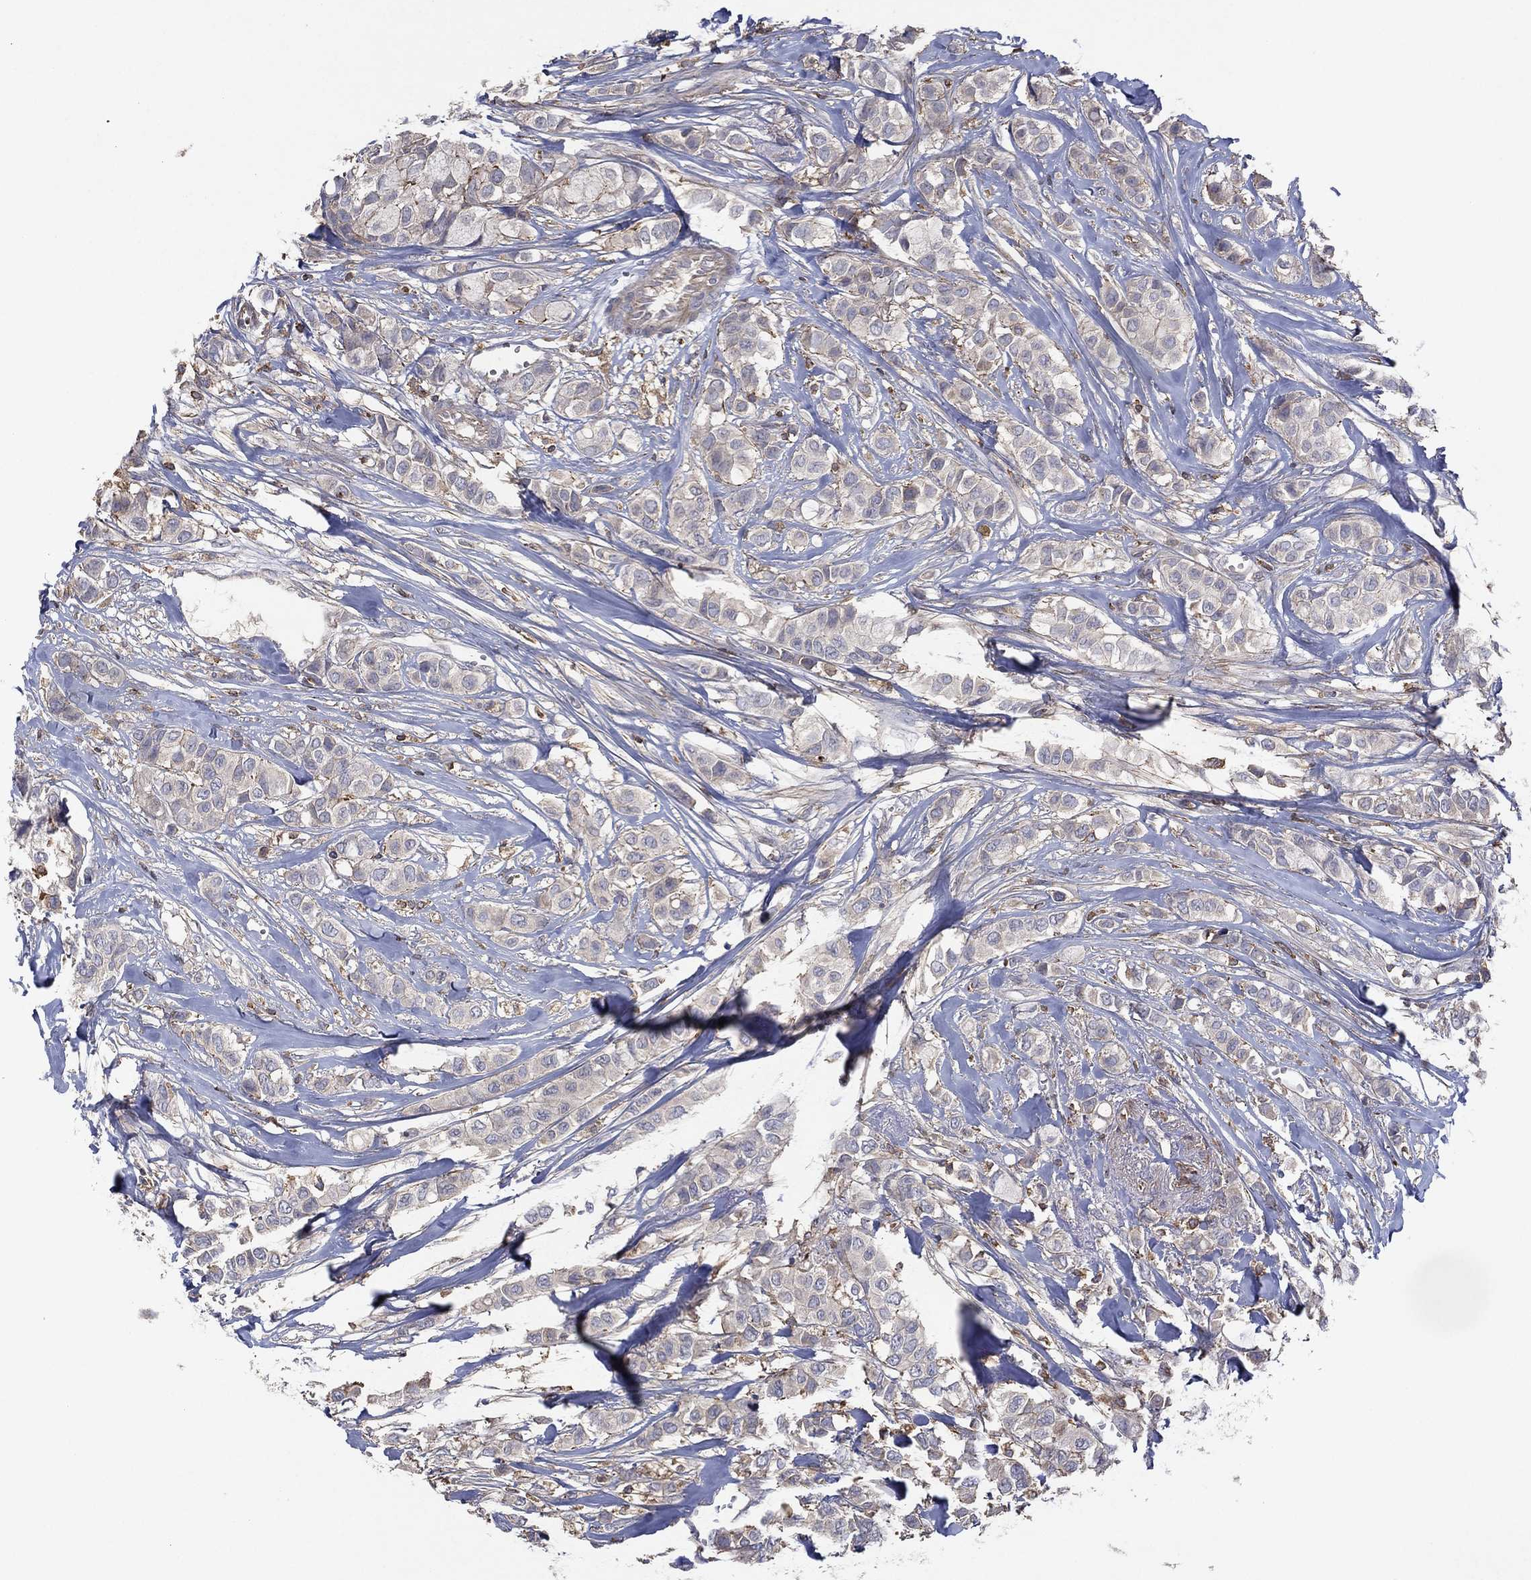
{"staining": {"intensity": "negative", "quantity": "none", "location": "none"}, "tissue": "breast cancer", "cell_type": "Tumor cells", "image_type": "cancer", "snomed": [{"axis": "morphology", "description": "Duct carcinoma"}, {"axis": "topography", "description": "Breast"}], "caption": "The micrograph demonstrates no significant expression in tumor cells of intraductal carcinoma (breast). (DAB (3,3'-diaminobenzidine) immunohistochemistry, high magnification).", "gene": "DOCK8", "patient": {"sex": "female", "age": 85}}